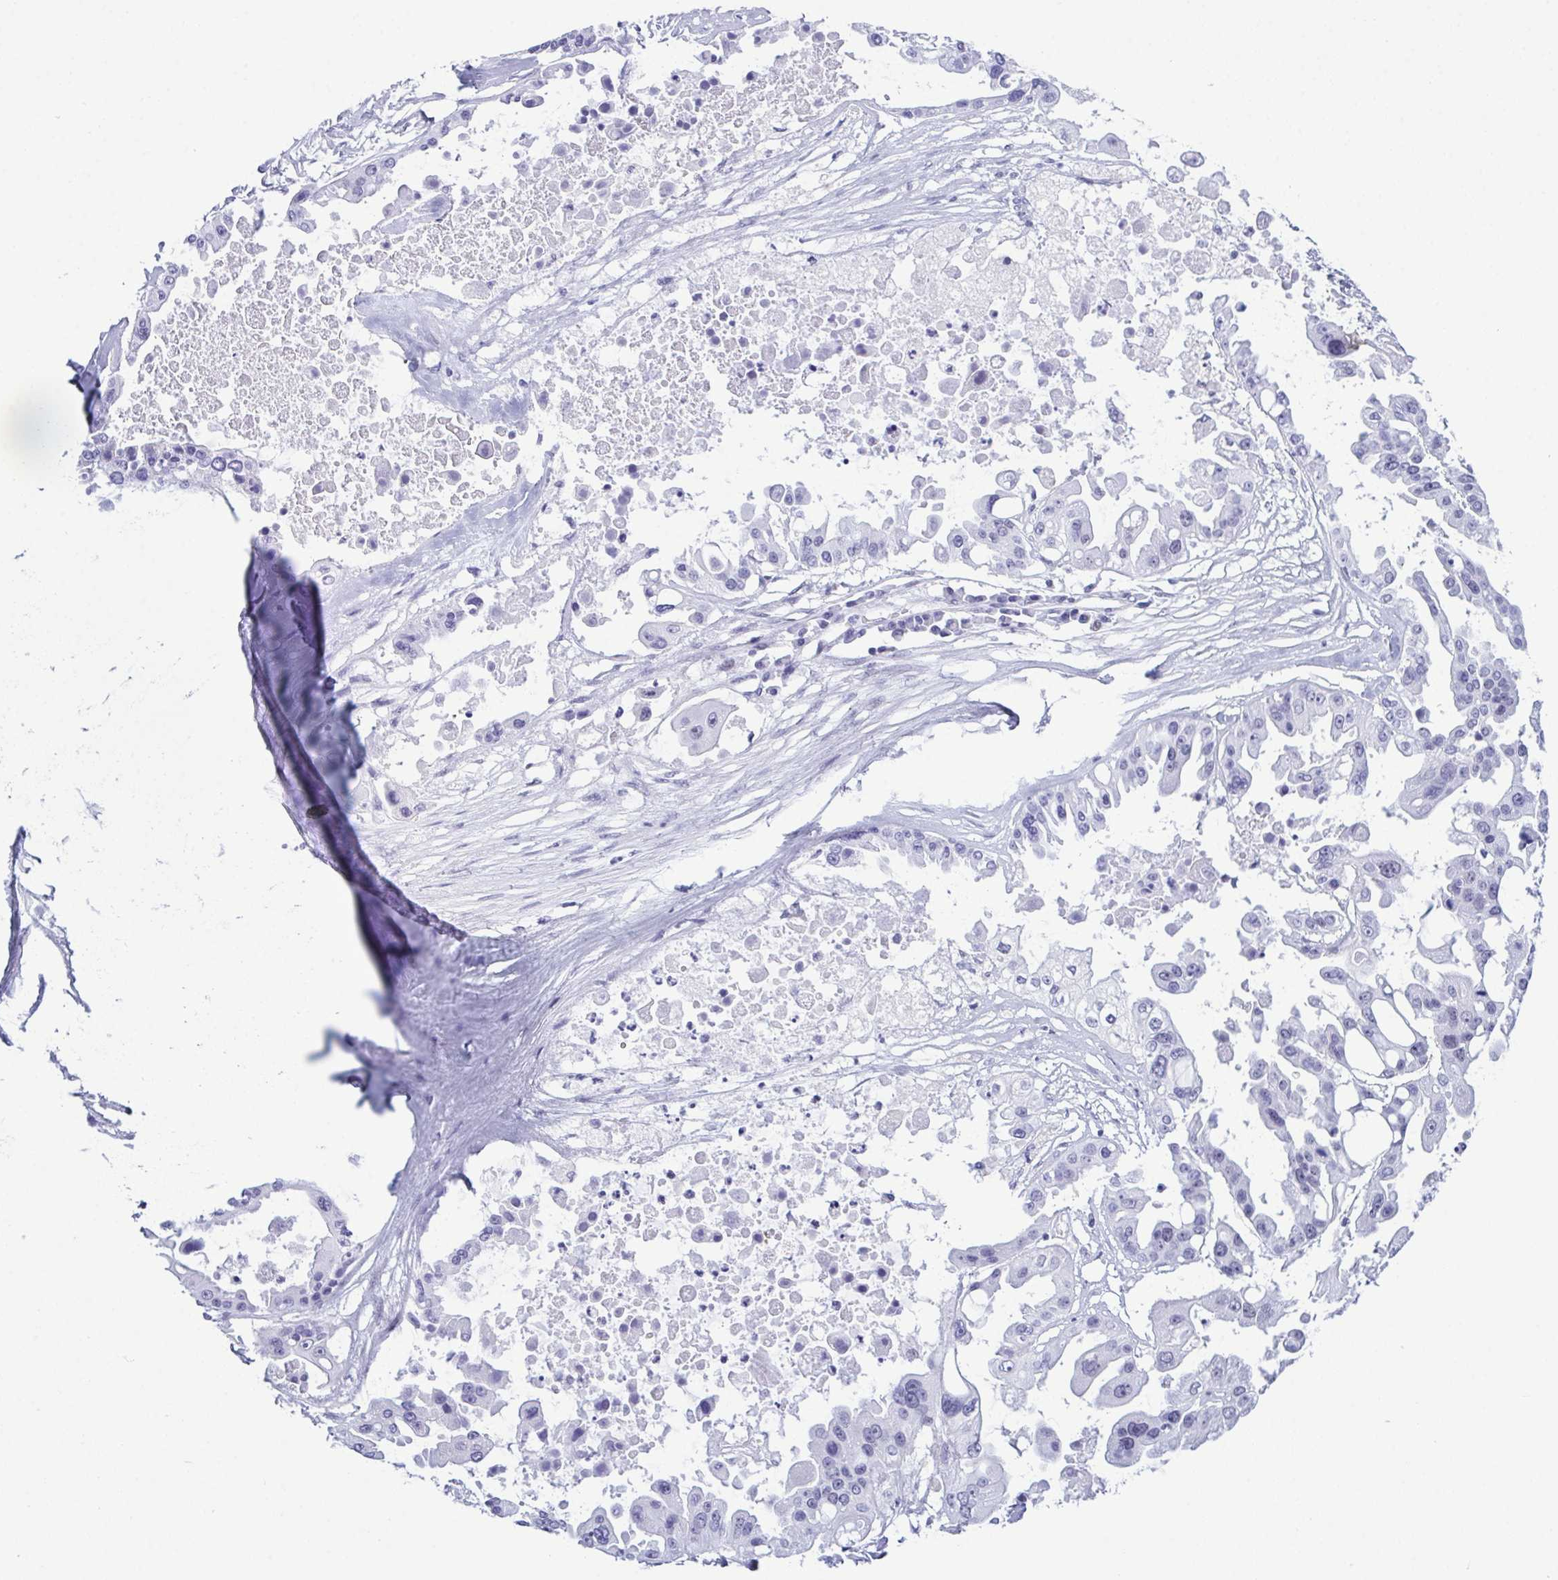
{"staining": {"intensity": "negative", "quantity": "none", "location": "none"}, "tissue": "ovarian cancer", "cell_type": "Tumor cells", "image_type": "cancer", "snomed": [{"axis": "morphology", "description": "Cystadenocarcinoma, serous, NOS"}, {"axis": "topography", "description": "Ovary"}], "caption": "Protein analysis of ovarian serous cystadenocarcinoma reveals no significant staining in tumor cells.", "gene": "SUGP2", "patient": {"sex": "female", "age": 56}}